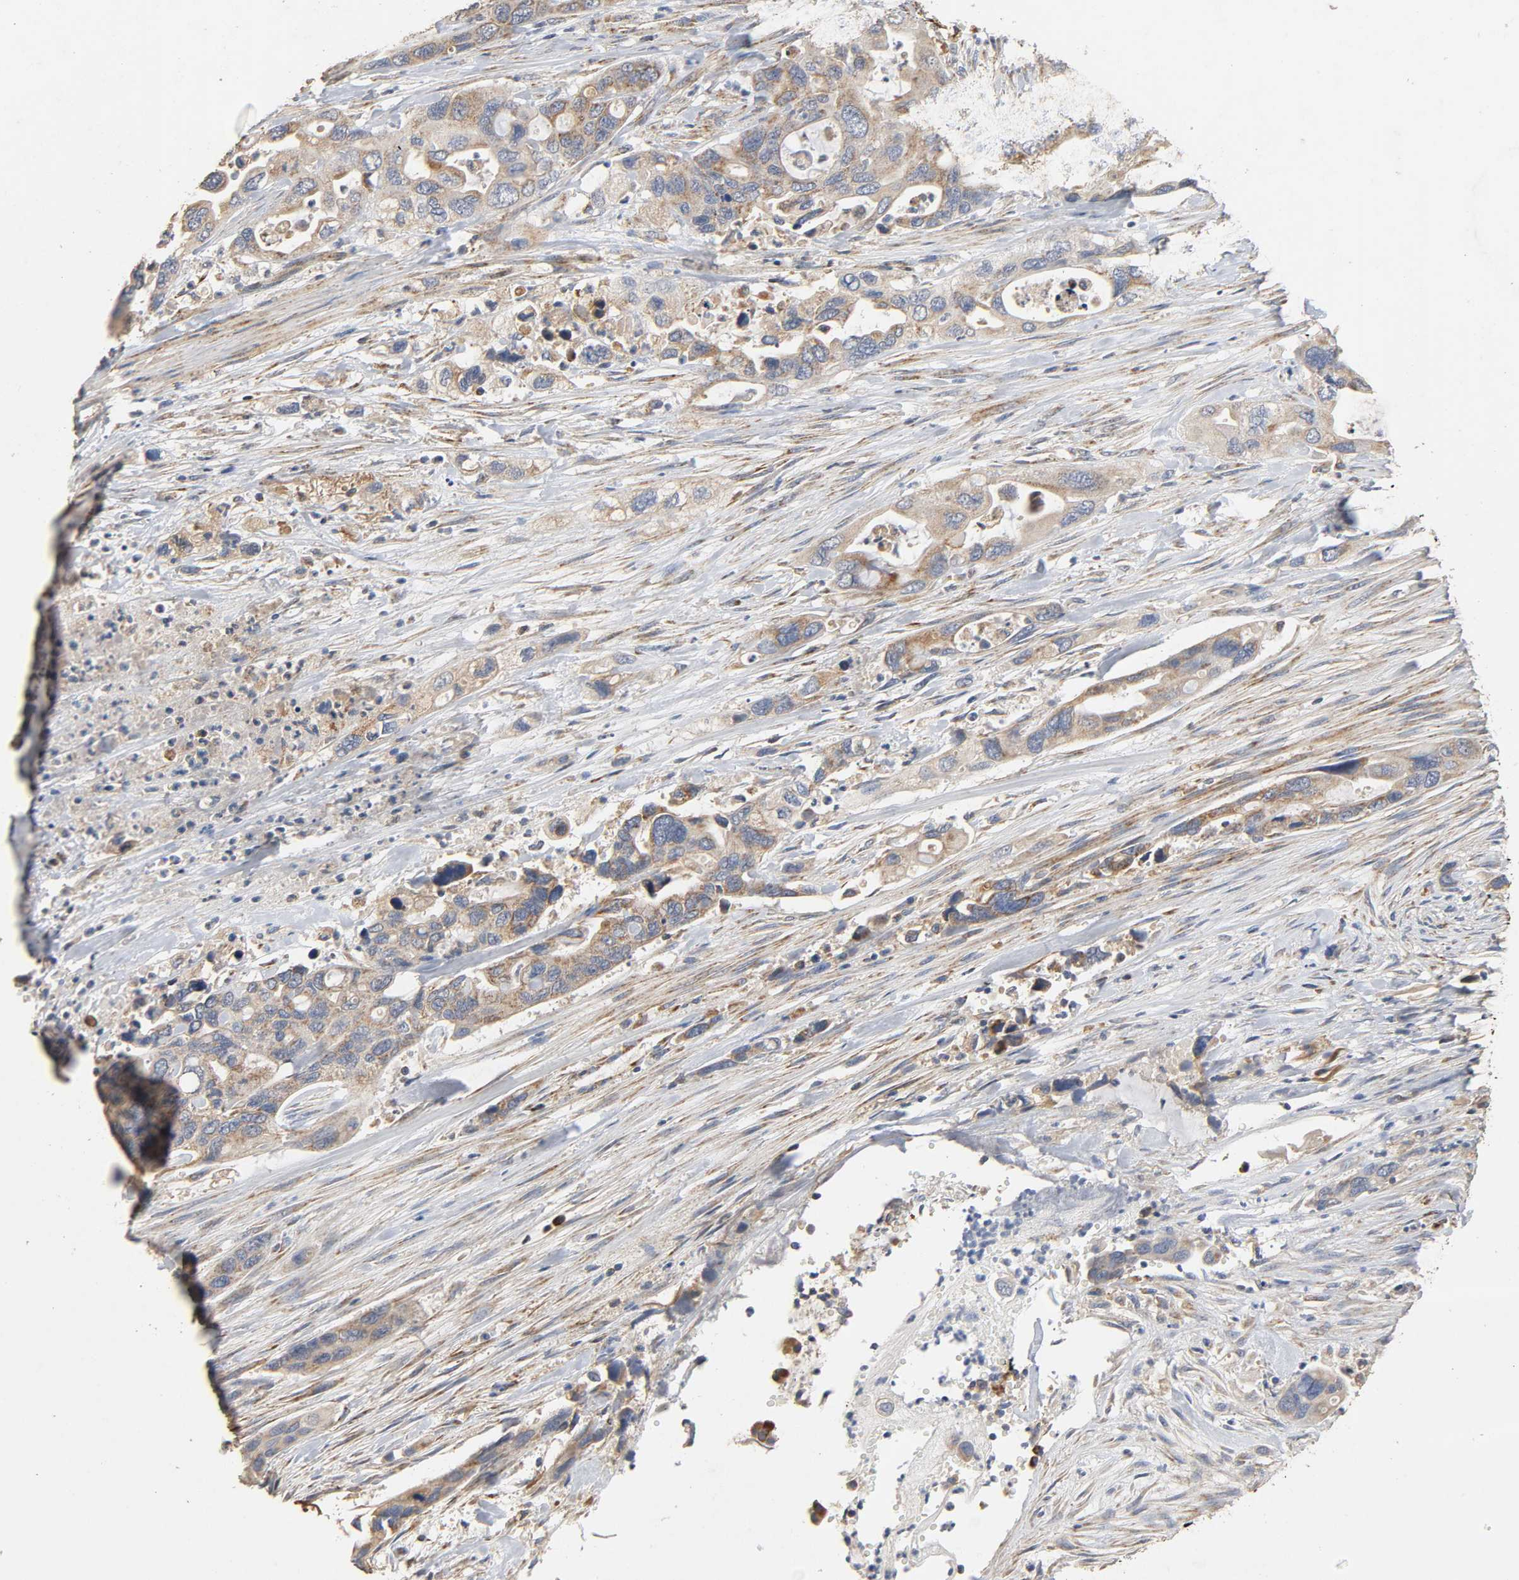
{"staining": {"intensity": "weak", "quantity": ">75%", "location": "cytoplasmic/membranous"}, "tissue": "pancreatic cancer", "cell_type": "Tumor cells", "image_type": "cancer", "snomed": [{"axis": "morphology", "description": "Adenocarcinoma, NOS"}, {"axis": "topography", "description": "Pancreas"}], "caption": "Pancreatic adenocarcinoma stained for a protein (brown) shows weak cytoplasmic/membranous positive positivity in approximately >75% of tumor cells.", "gene": "NDUFS3", "patient": {"sex": "female", "age": 71}}